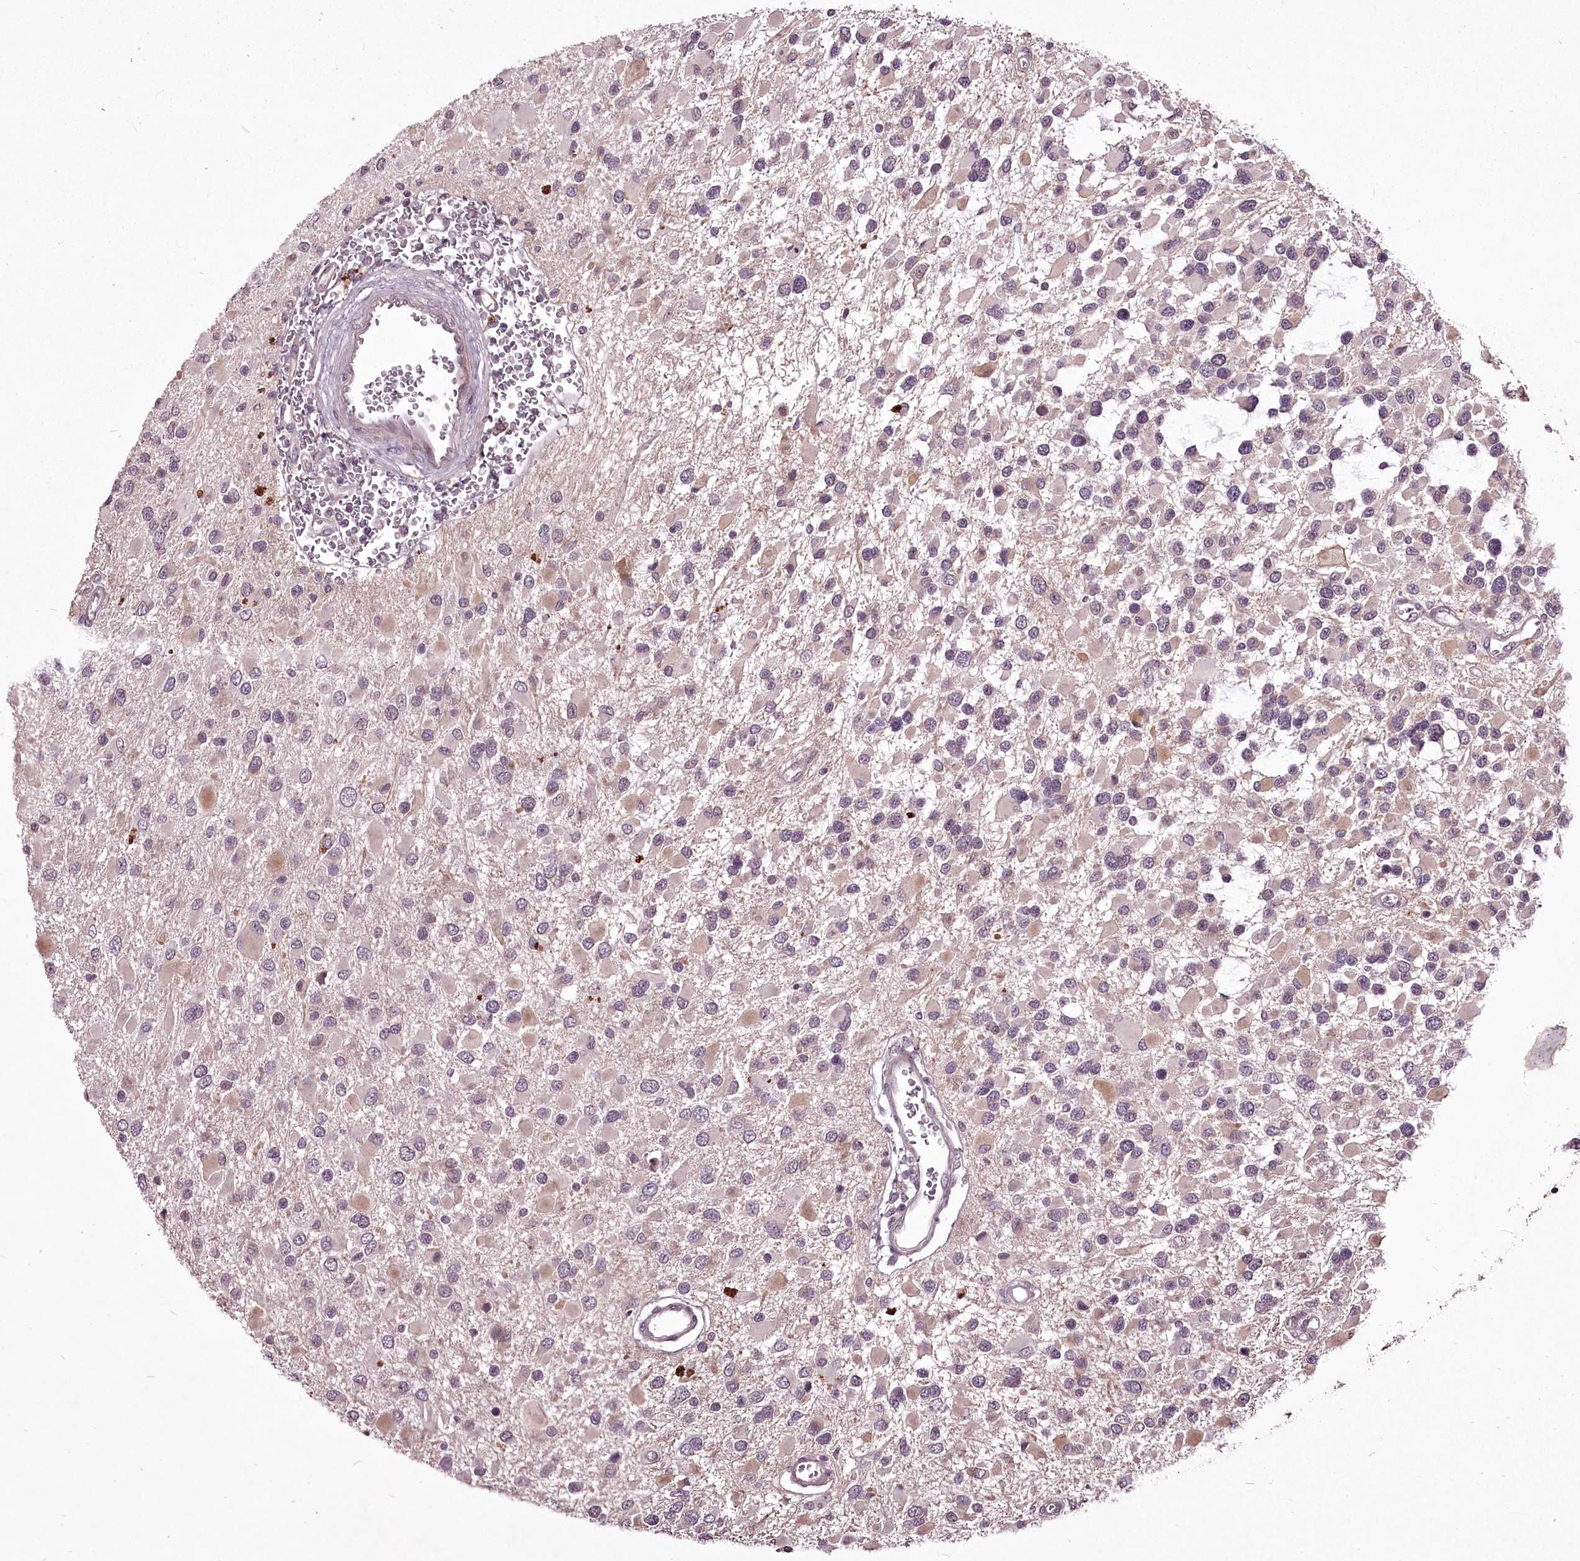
{"staining": {"intensity": "weak", "quantity": "<25%", "location": "cytoplasmic/membranous"}, "tissue": "glioma", "cell_type": "Tumor cells", "image_type": "cancer", "snomed": [{"axis": "morphology", "description": "Glioma, malignant, High grade"}, {"axis": "topography", "description": "Brain"}], "caption": "Human malignant glioma (high-grade) stained for a protein using immunohistochemistry demonstrates no staining in tumor cells.", "gene": "ADRA1D", "patient": {"sex": "male", "age": 53}}